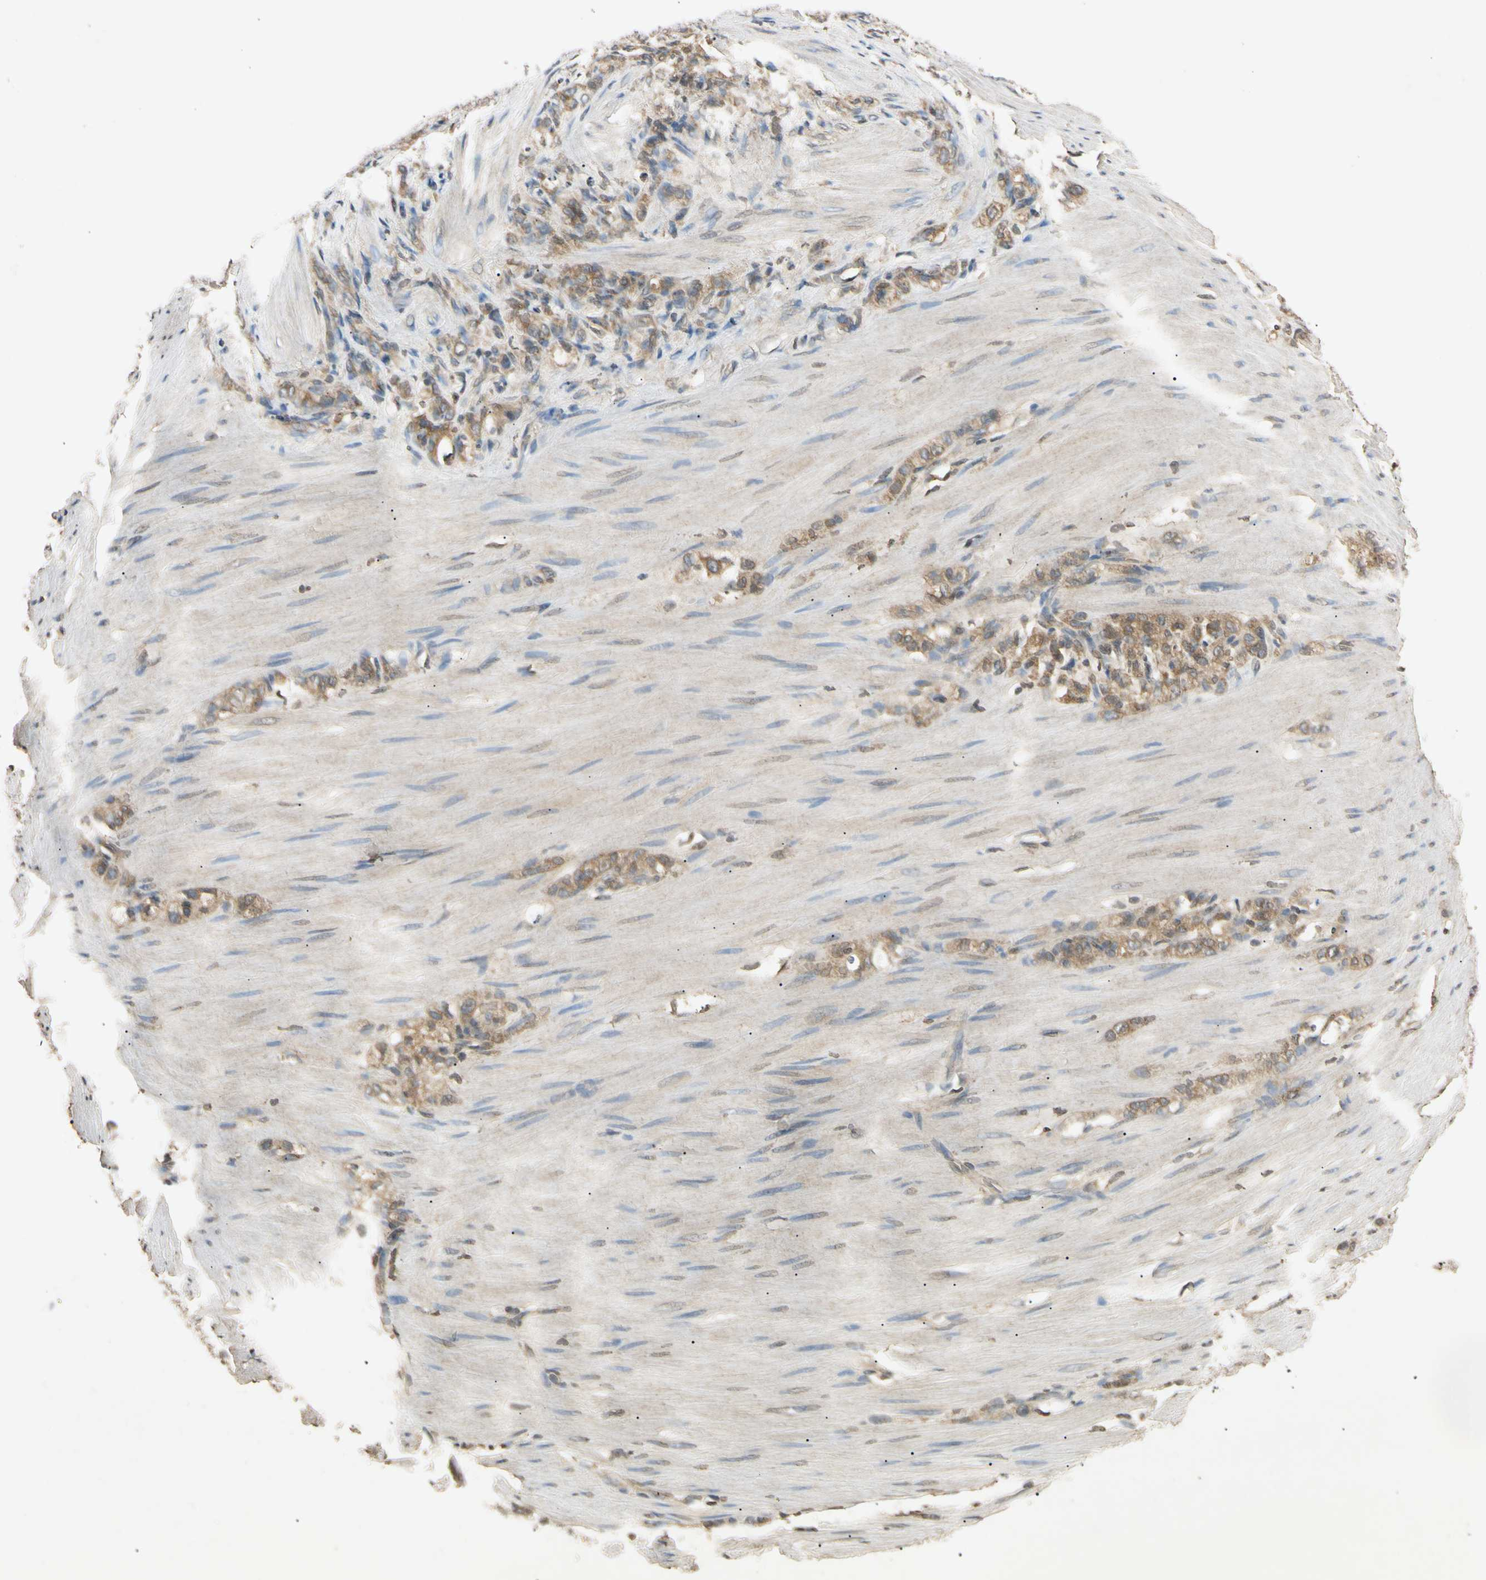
{"staining": {"intensity": "moderate", "quantity": "25%-75%", "location": "cytoplasmic/membranous"}, "tissue": "stomach cancer", "cell_type": "Tumor cells", "image_type": "cancer", "snomed": [{"axis": "morphology", "description": "Adenocarcinoma, NOS"}, {"axis": "topography", "description": "Stomach"}], "caption": "Human stomach adenocarcinoma stained with a brown dye demonstrates moderate cytoplasmic/membranous positive staining in approximately 25%-75% of tumor cells.", "gene": "EPN1", "patient": {"sex": "male", "age": 82}}